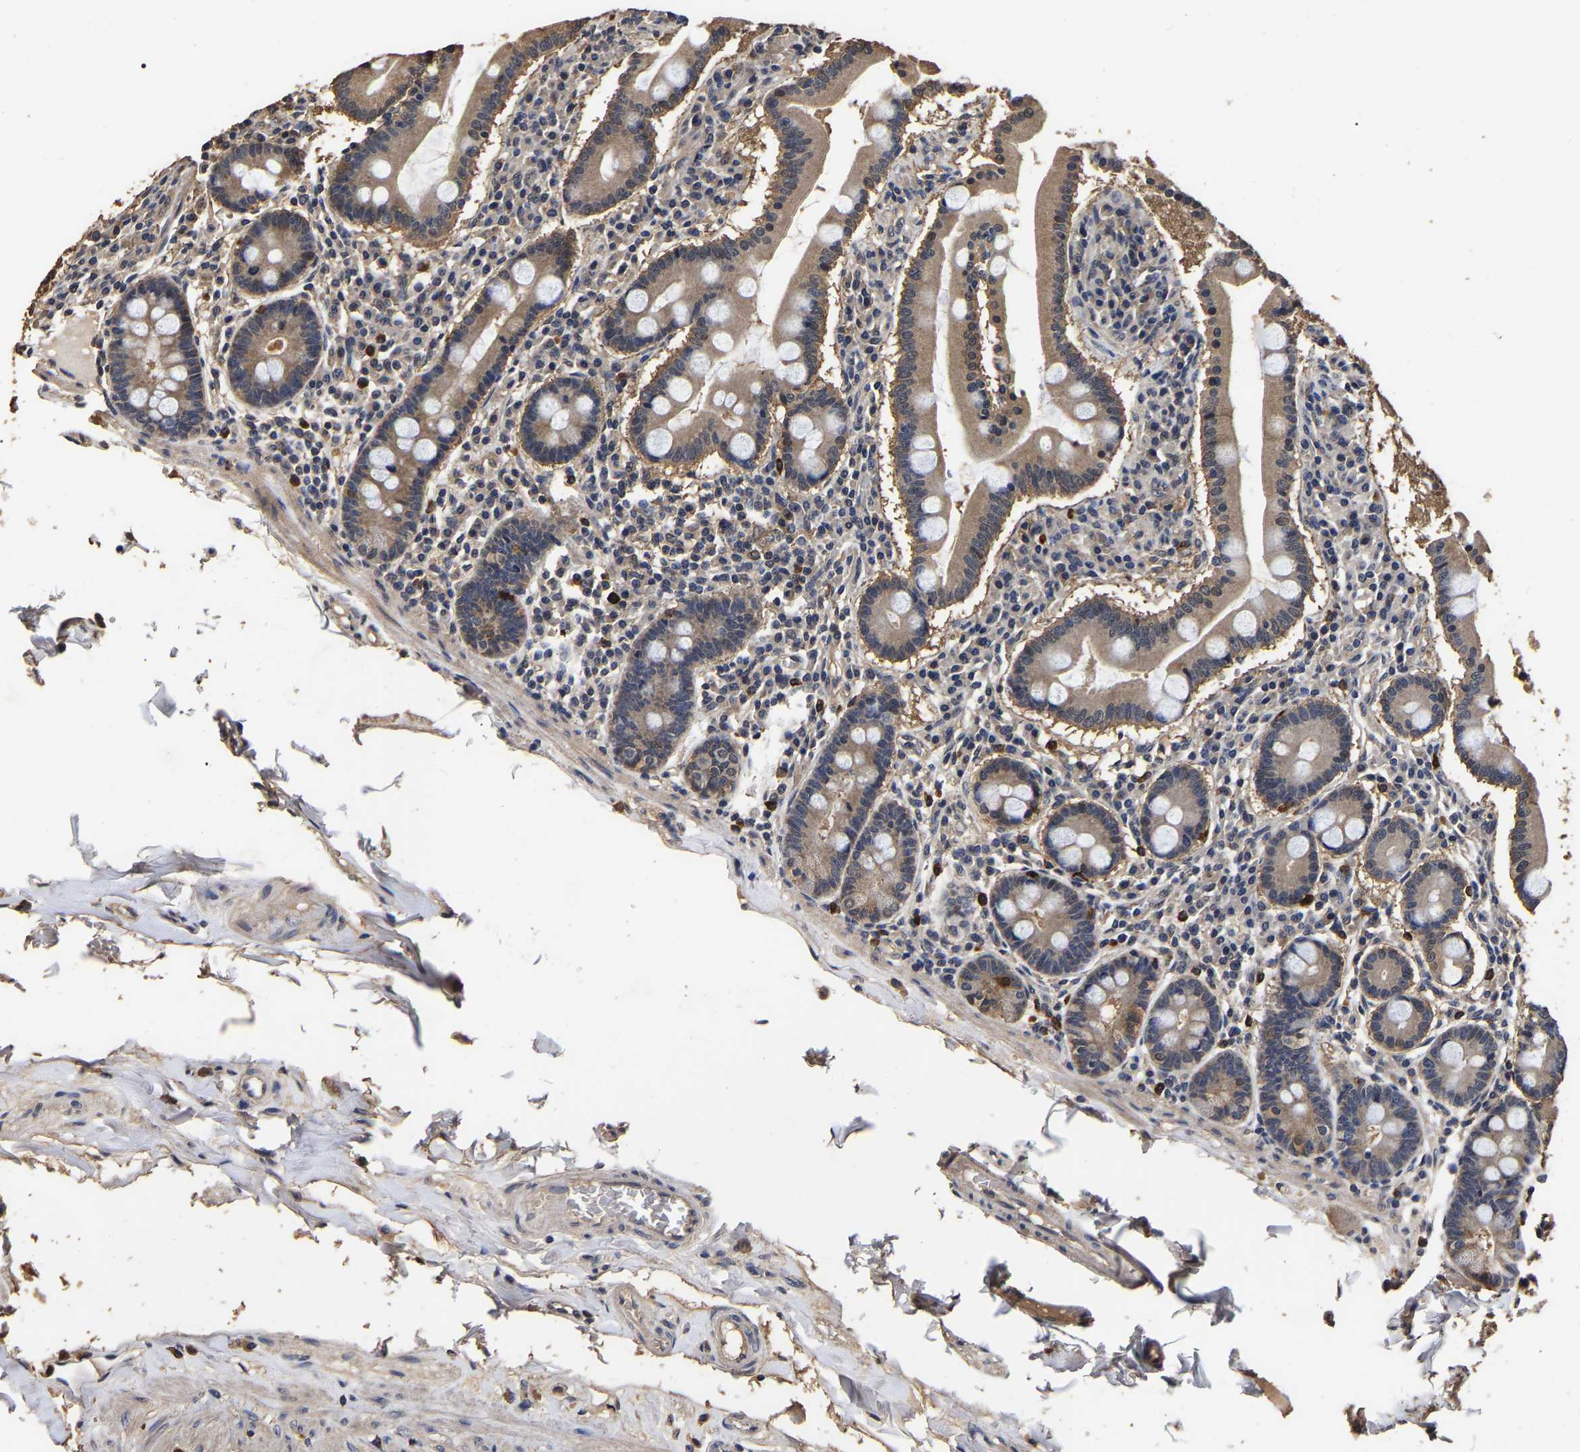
{"staining": {"intensity": "moderate", "quantity": ">75%", "location": "cytoplasmic/membranous"}, "tissue": "duodenum", "cell_type": "Glandular cells", "image_type": "normal", "snomed": [{"axis": "morphology", "description": "Normal tissue, NOS"}, {"axis": "topography", "description": "Duodenum"}], "caption": "Moderate cytoplasmic/membranous positivity for a protein is appreciated in about >75% of glandular cells of benign duodenum using immunohistochemistry.", "gene": "STK32C", "patient": {"sex": "male", "age": 50}}